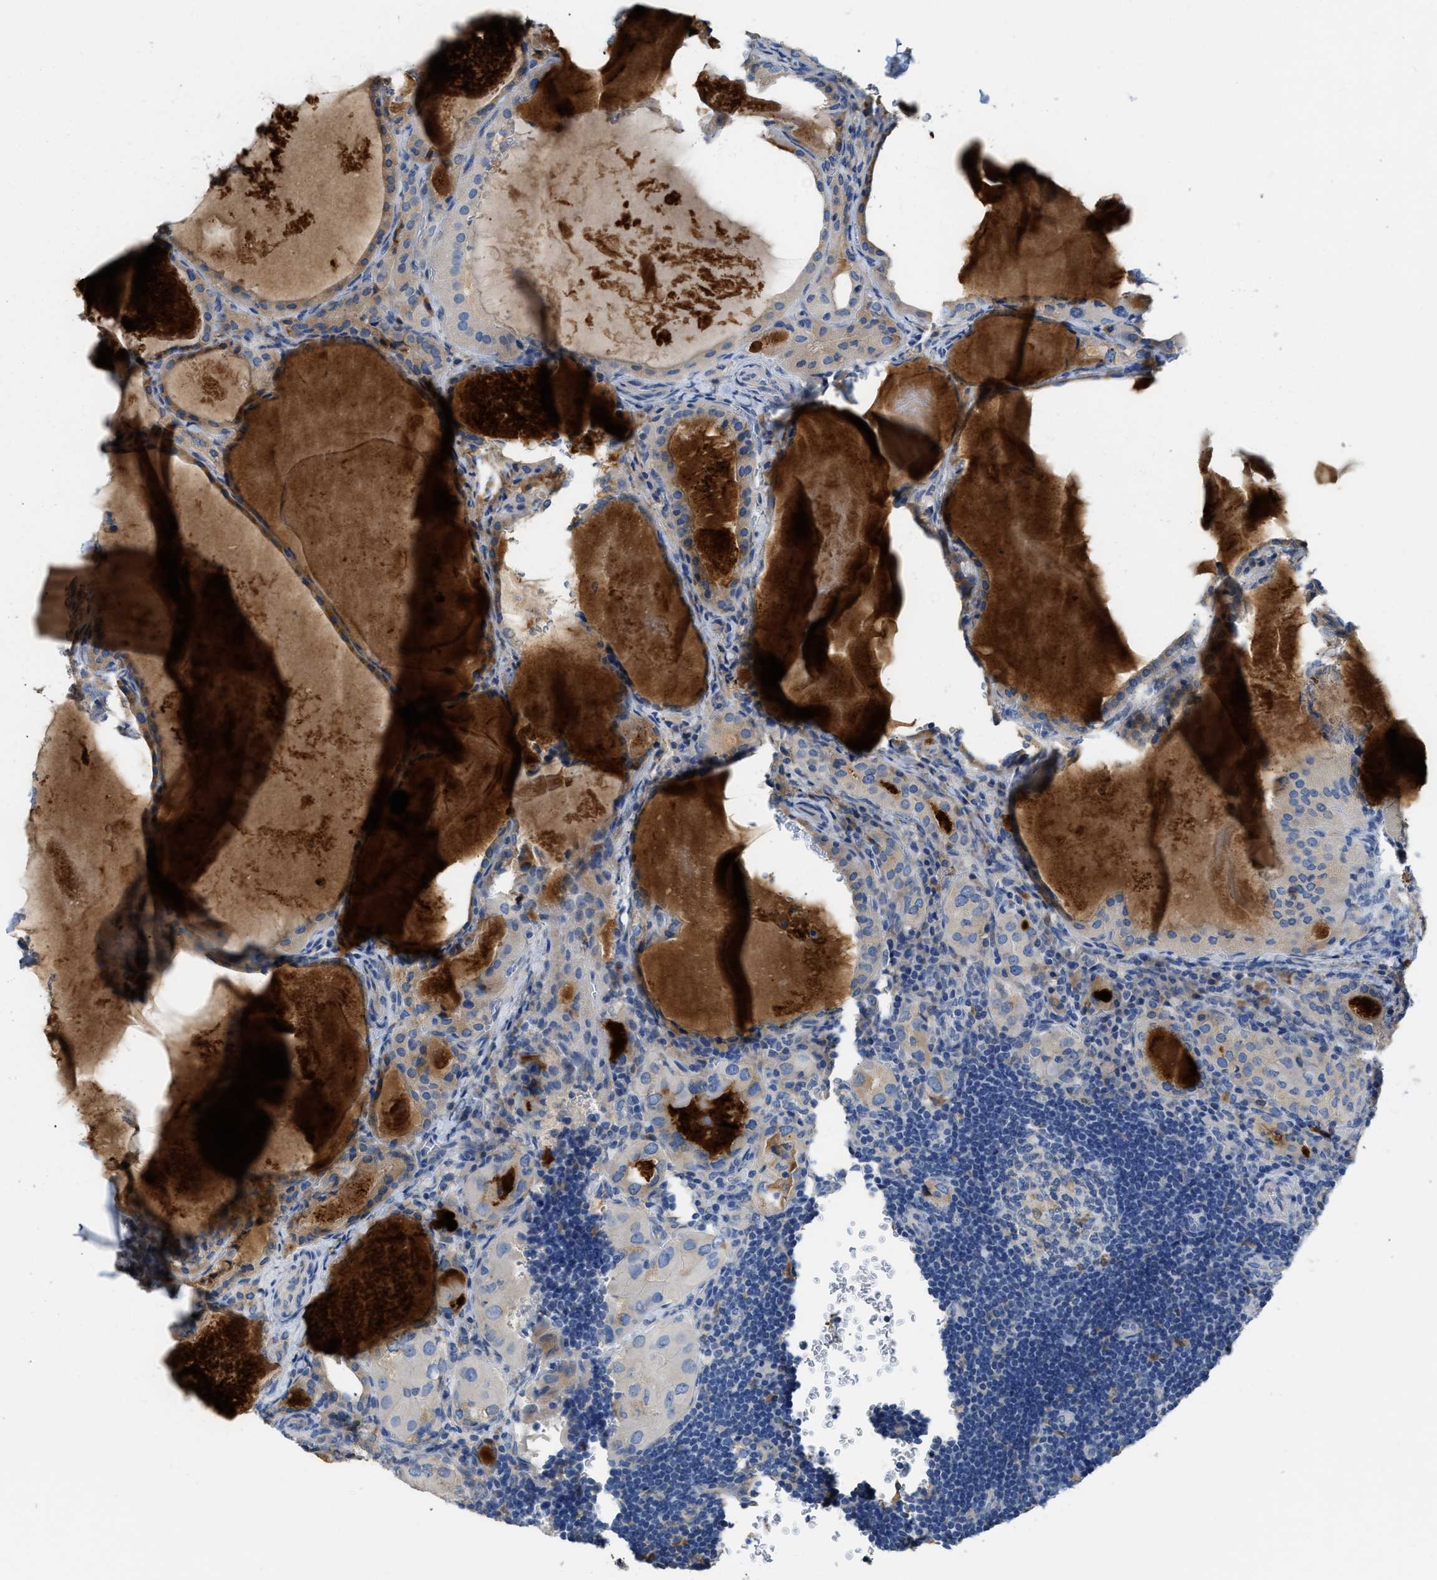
{"staining": {"intensity": "weak", "quantity": "<25%", "location": "cytoplasmic/membranous"}, "tissue": "thyroid cancer", "cell_type": "Tumor cells", "image_type": "cancer", "snomed": [{"axis": "morphology", "description": "Papillary adenocarcinoma, NOS"}, {"axis": "topography", "description": "Thyroid gland"}], "caption": "This is an IHC micrograph of human thyroid cancer (papillary adenocarcinoma). There is no staining in tumor cells.", "gene": "C1S", "patient": {"sex": "female", "age": 42}}